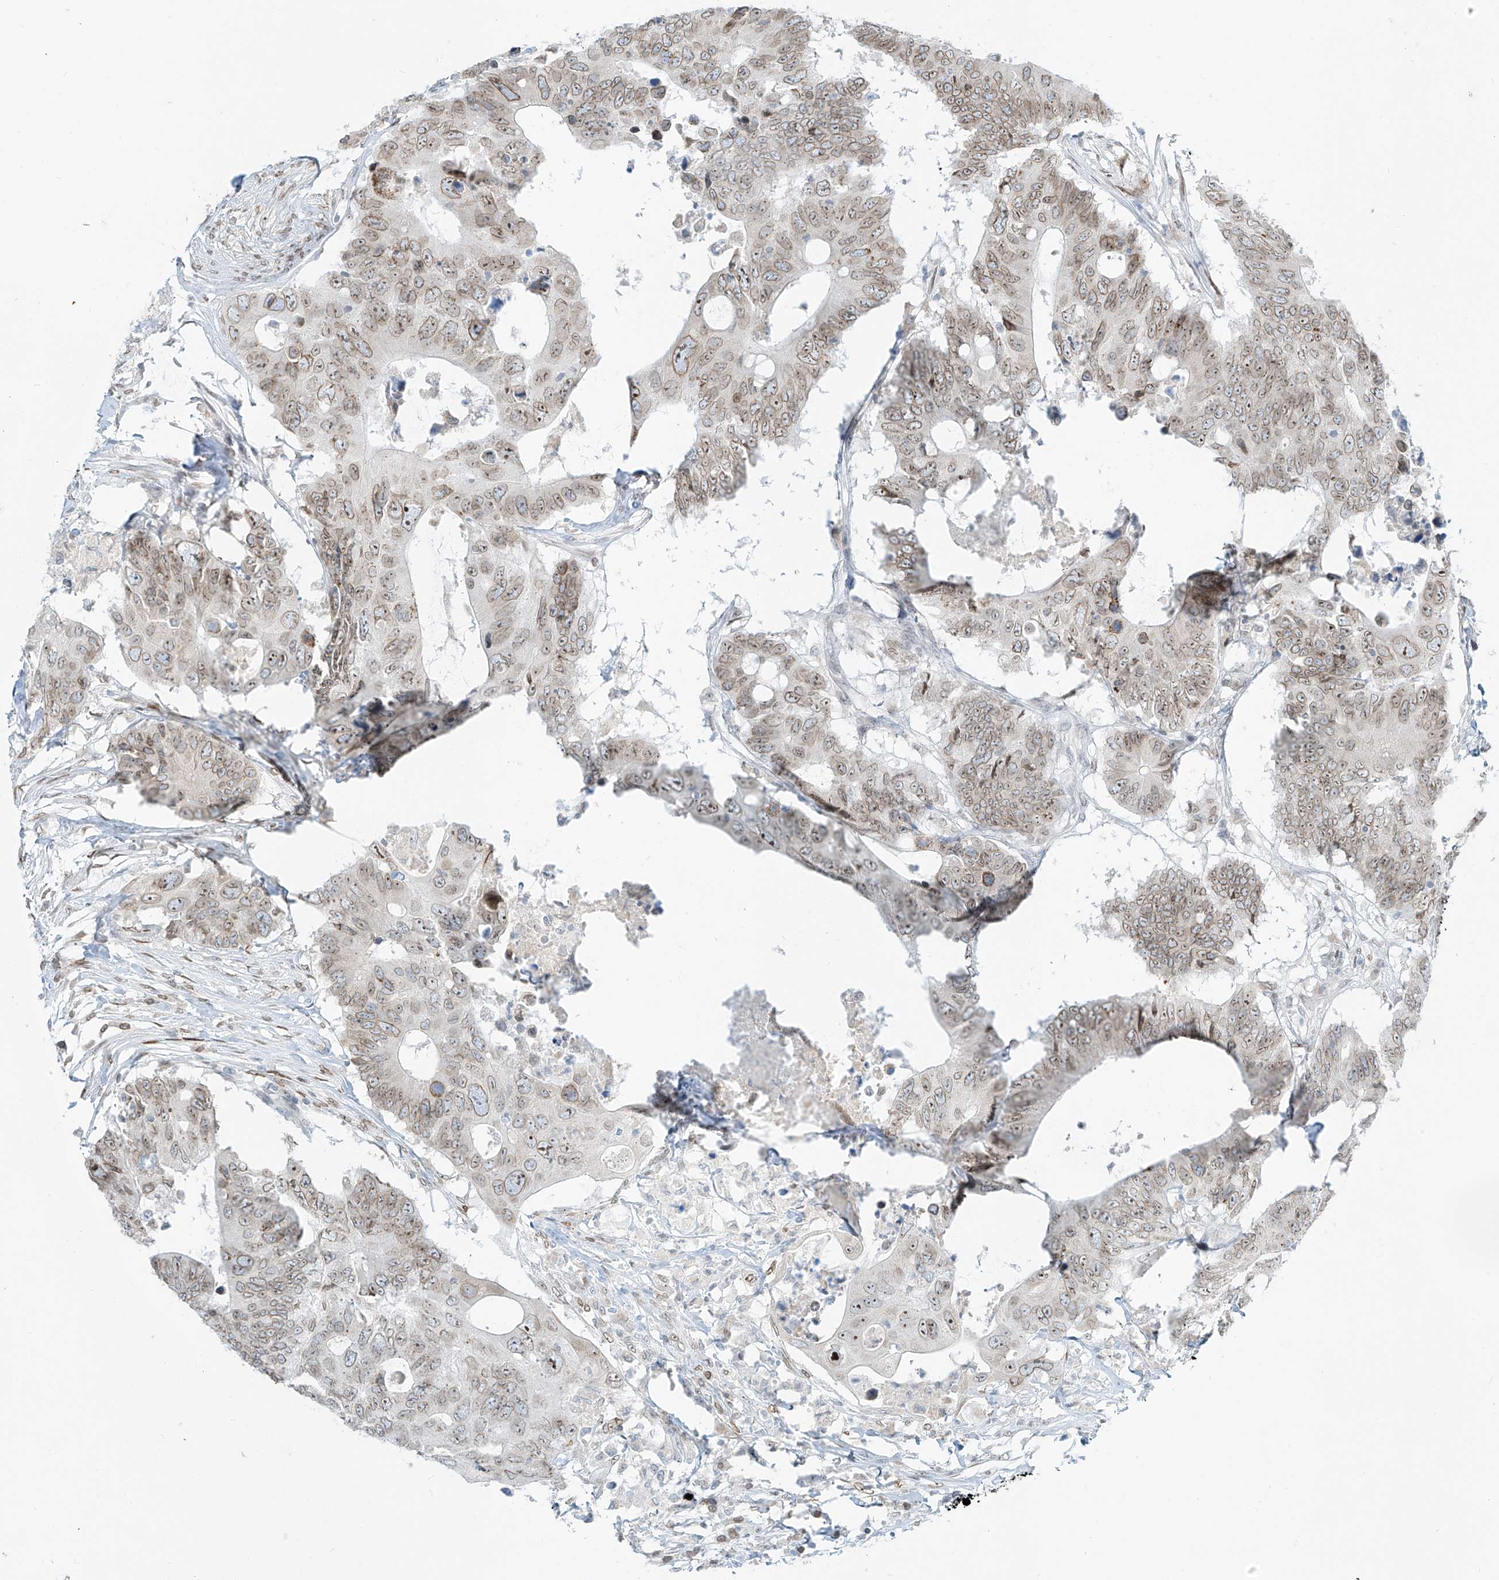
{"staining": {"intensity": "moderate", "quantity": "25%-75%", "location": "cytoplasmic/membranous,nuclear"}, "tissue": "colorectal cancer", "cell_type": "Tumor cells", "image_type": "cancer", "snomed": [{"axis": "morphology", "description": "Adenocarcinoma, NOS"}, {"axis": "topography", "description": "Colon"}], "caption": "Immunohistochemical staining of human colorectal cancer (adenocarcinoma) displays medium levels of moderate cytoplasmic/membranous and nuclear protein staining in about 25%-75% of tumor cells.", "gene": "SAMD15", "patient": {"sex": "male", "age": 71}}